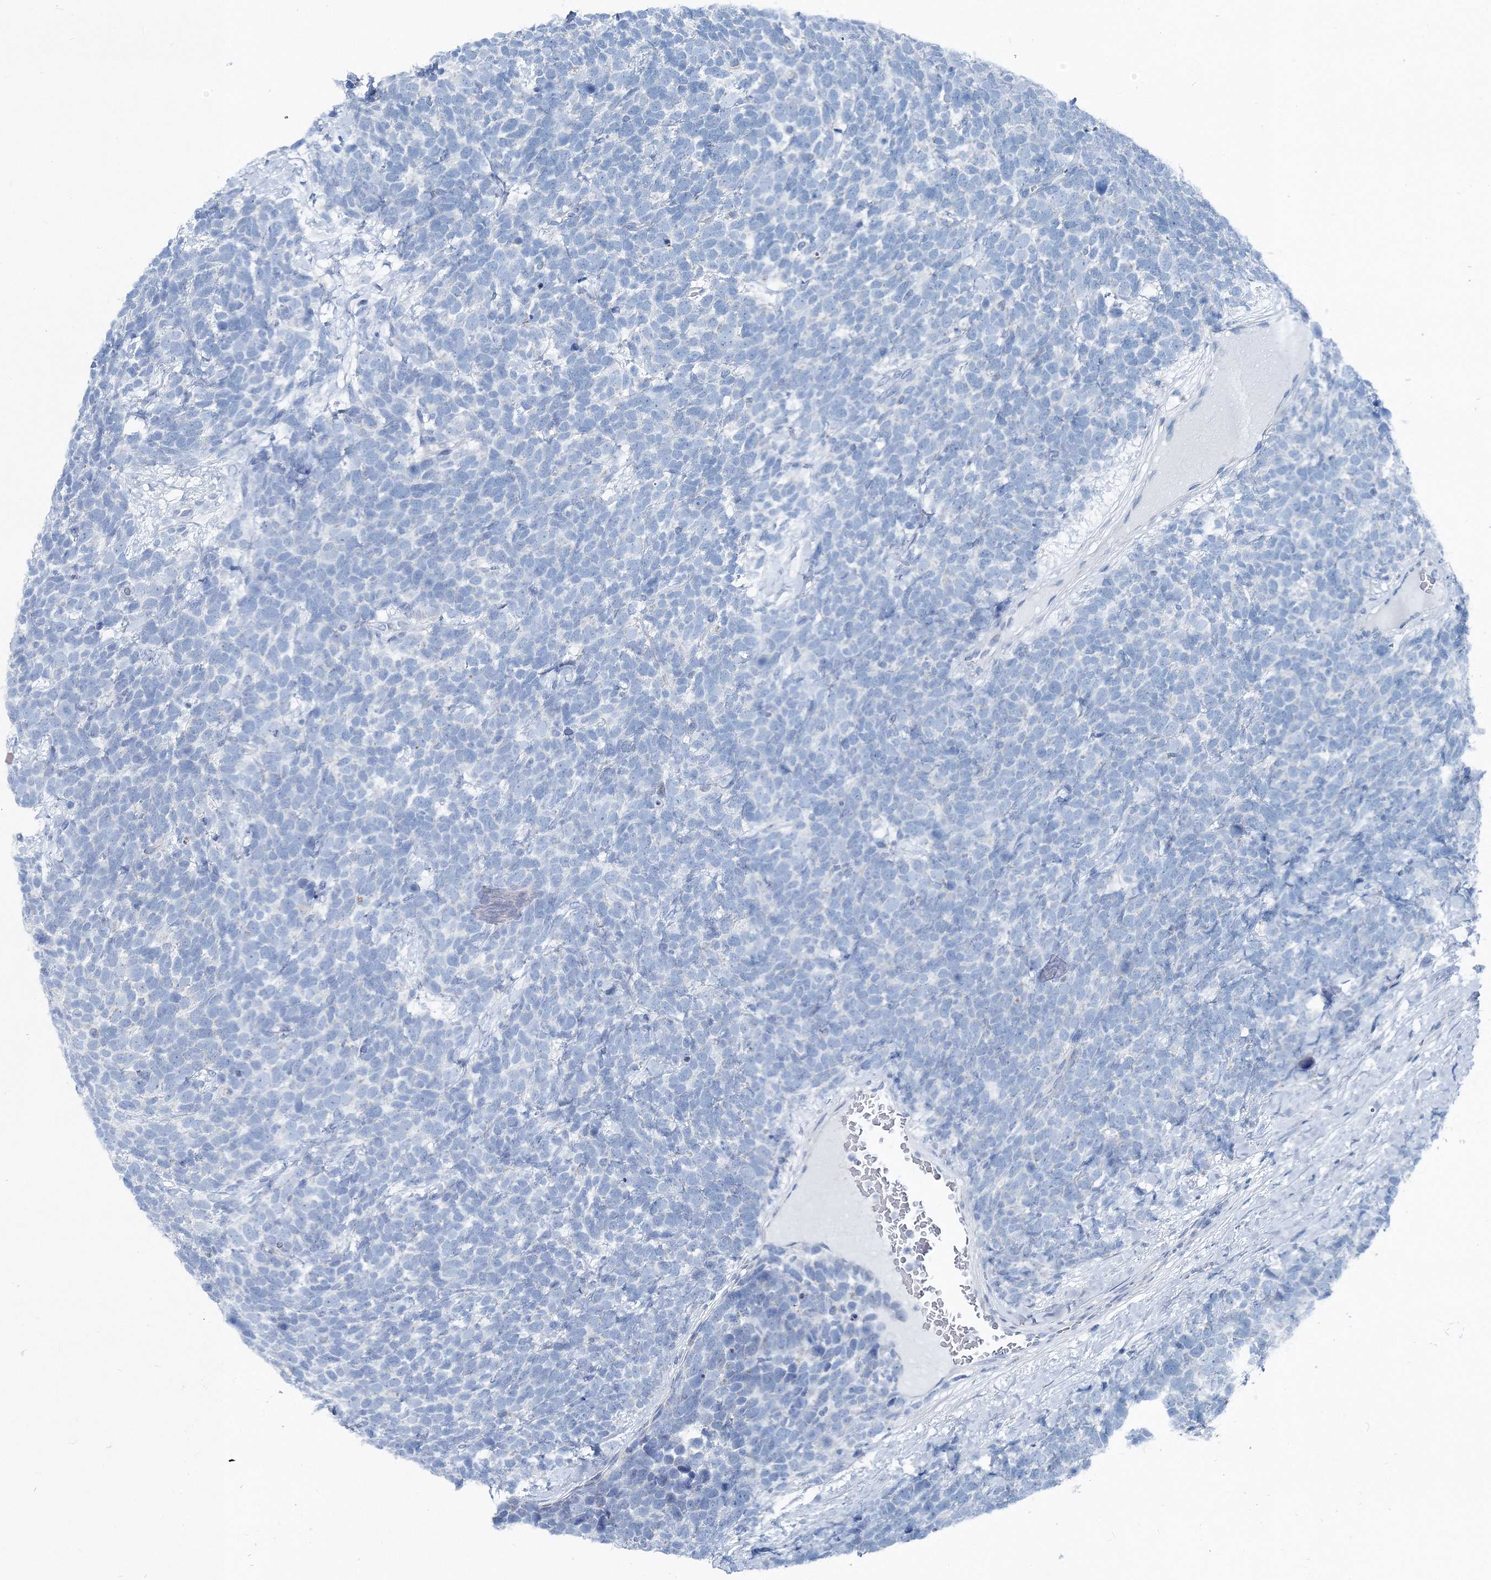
{"staining": {"intensity": "negative", "quantity": "none", "location": "none"}, "tissue": "urothelial cancer", "cell_type": "Tumor cells", "image_type": "cancer", "snomed": [{"axis": "morphology", "description": "Urothelial carcinoma, High grade"}, {"axis": "topography", "description": "Urinary bladder"}], "caption": "IHC of human high-grade urothelial carcinoma displays no positivity in tumor cells.", "gene": "GABARAPL2", "patient": {"sex": "female", "age": 82}}